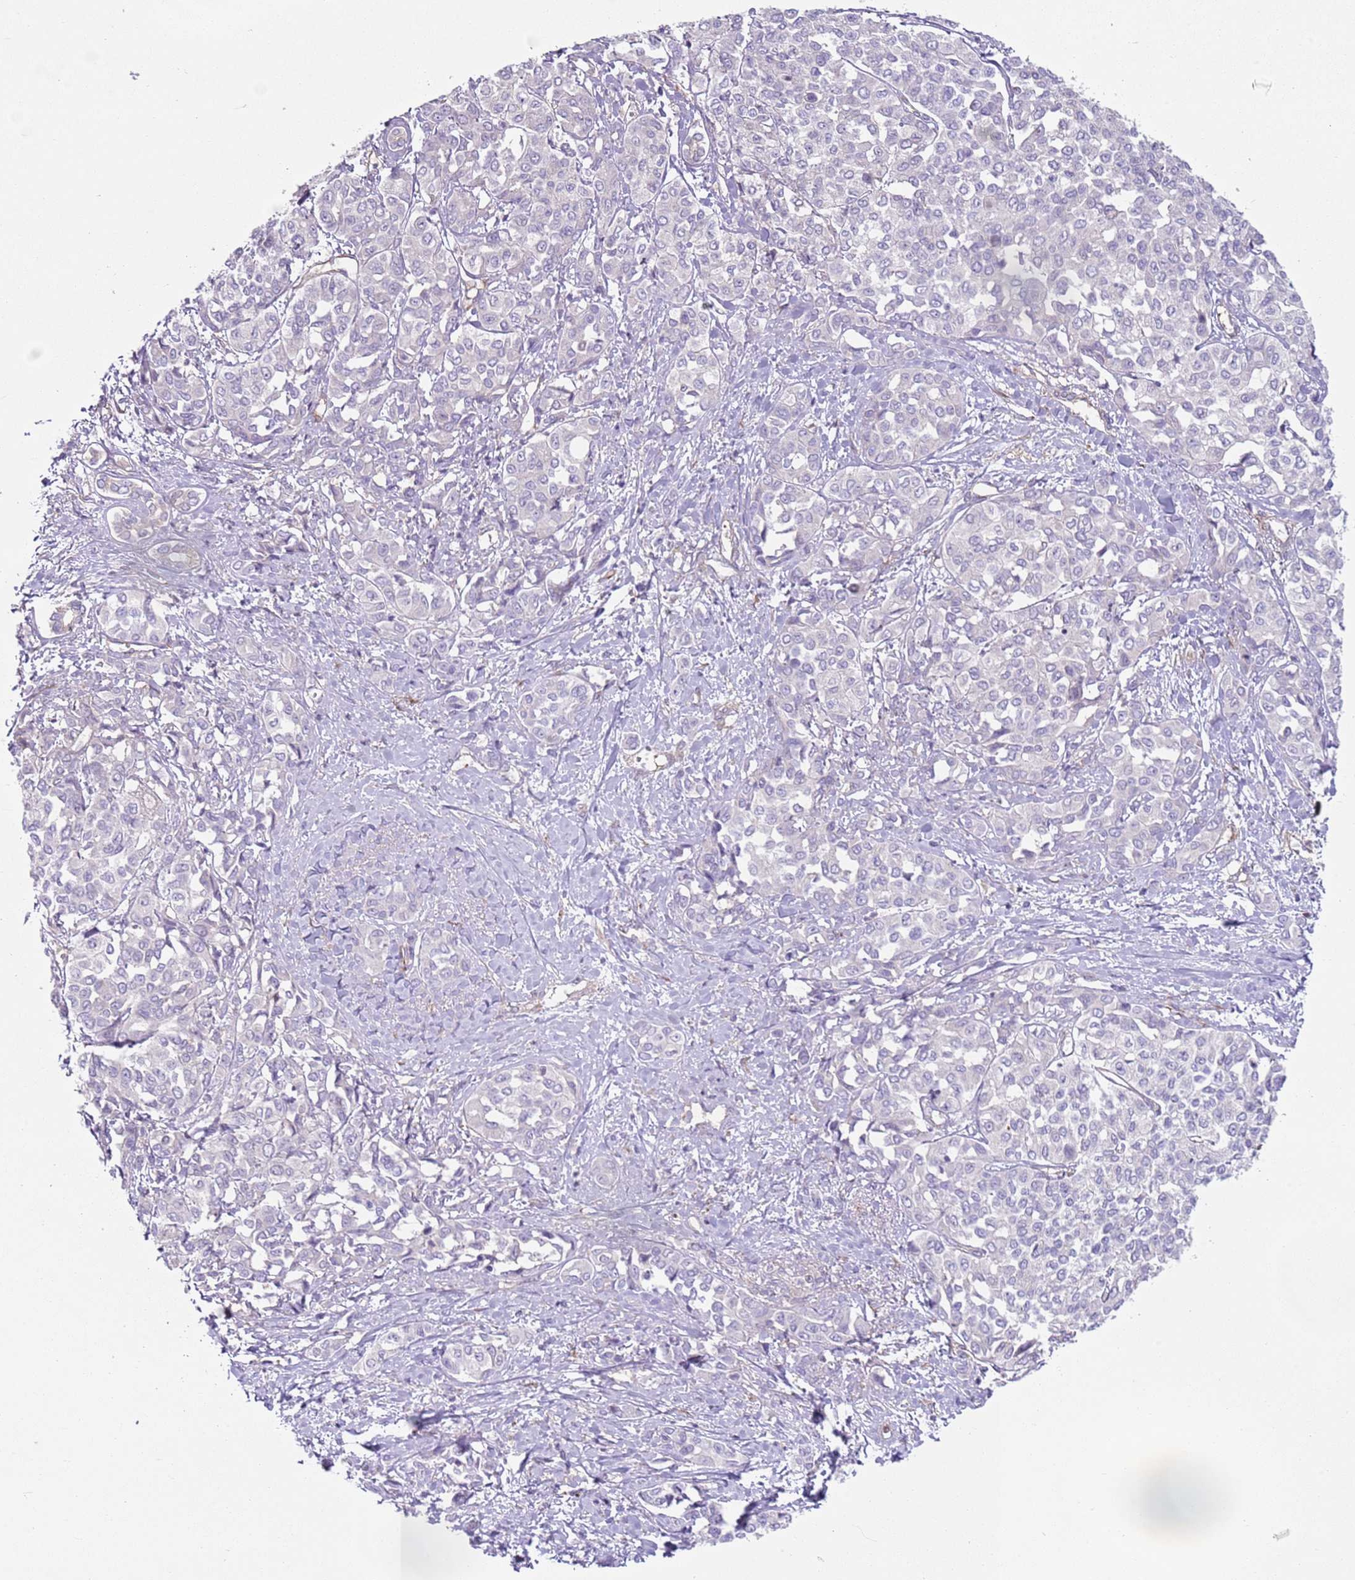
{"staining": {"intensity": "negative", "quantity": "none", "location": "none"}, "tissue": "liver cancer", "cell_type": "Tumor cells", "image_type": "cancer", "snomed": [{"axis": "morphology", "description": "Cholangiocarcinoma"}, {"axis": "topography", "description": "Liver"}], "caption": "Tumor cells show no significant expression in liver cancer (cholangiocarcinoma).", "gene": "GNAI3", "patient": {"sex": "female", "age": 77}}